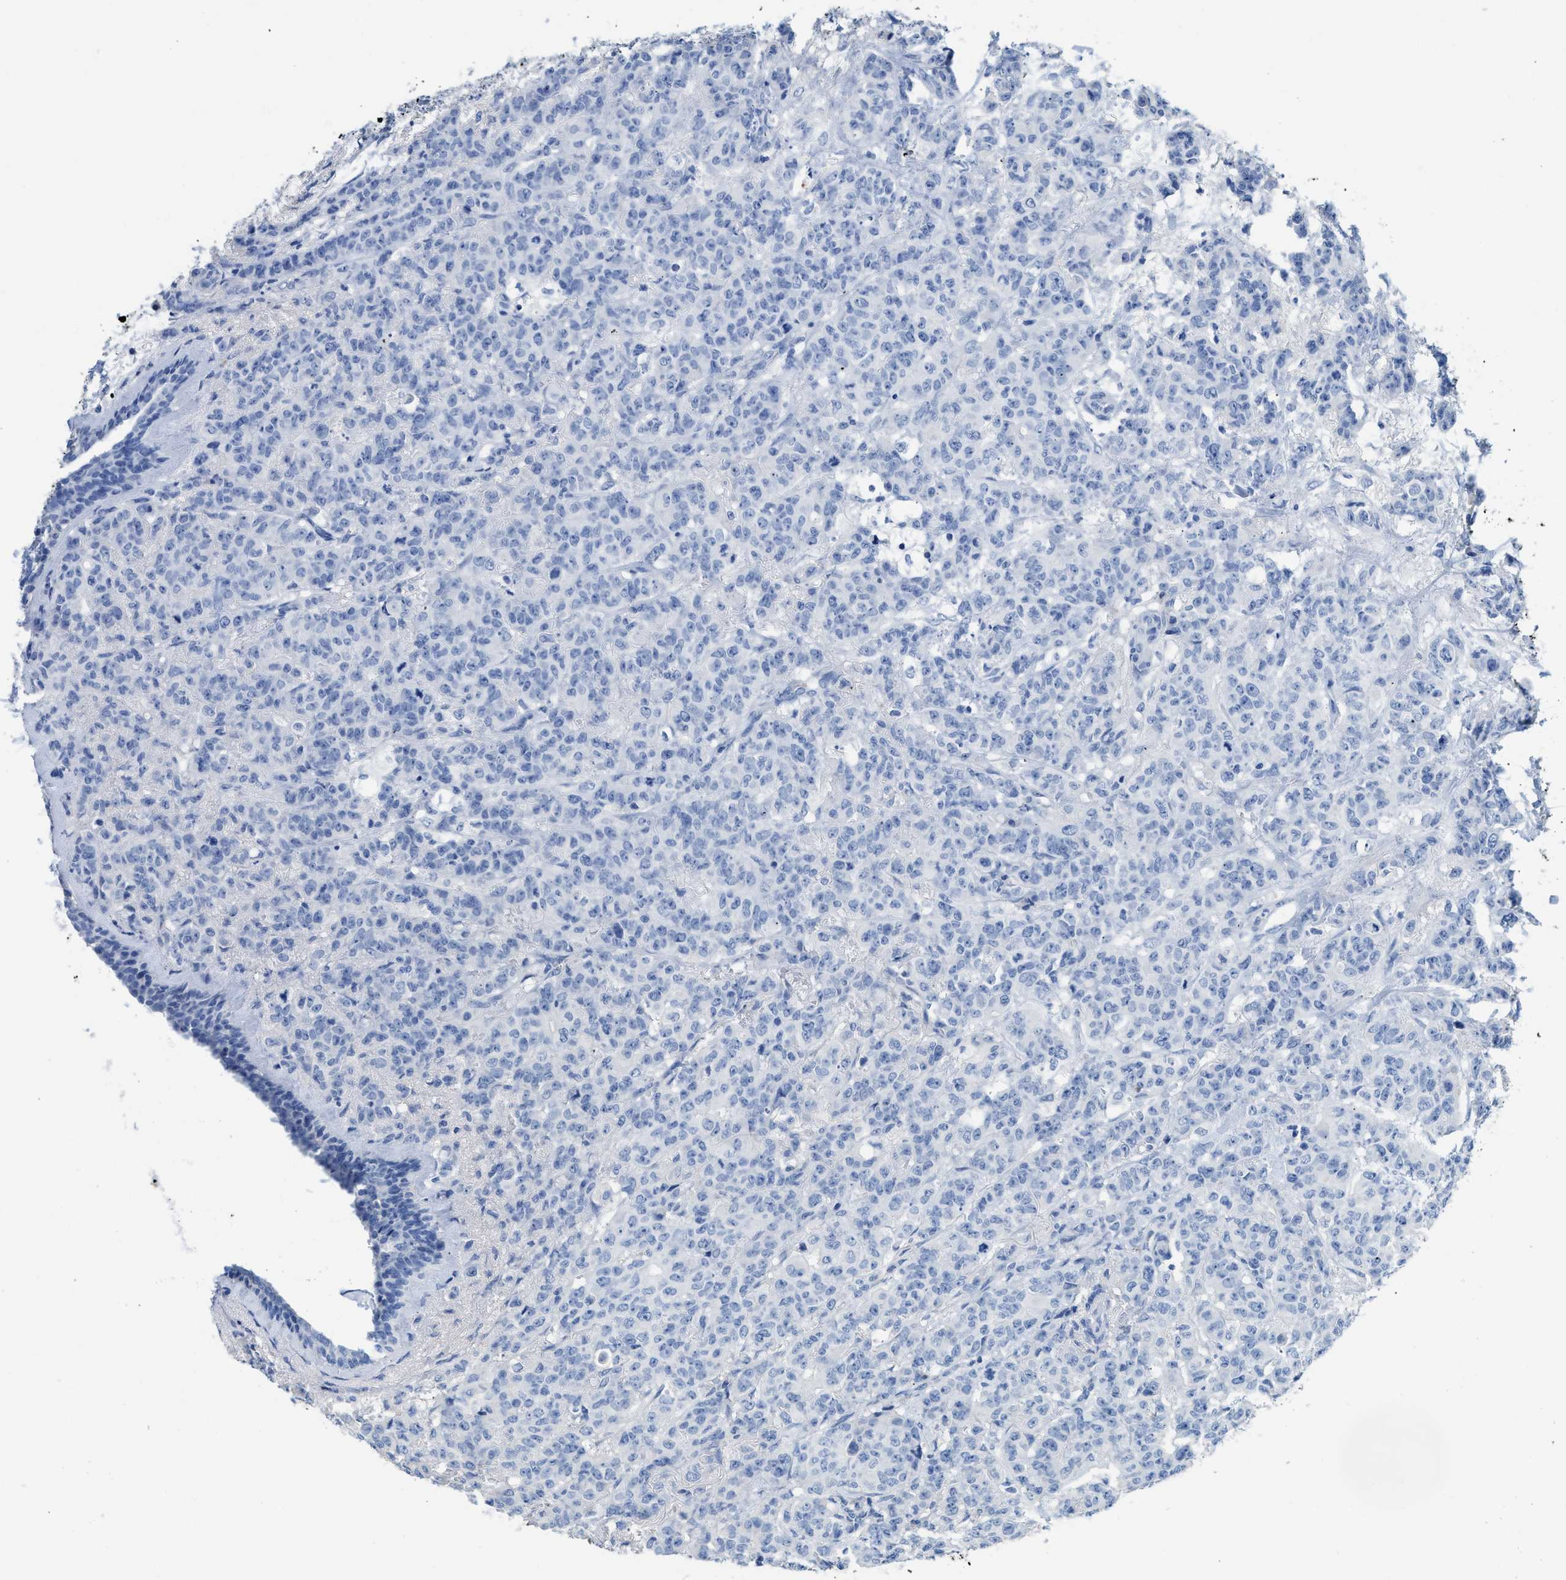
{"staining": {"intensity": "negative", "quantity": "none", "location": "none"}, "tissue": "breast cancer", "cell_type": "Tumor cells", "image_type": "cancer", "snomed": [{"axis": "morphology", "description": "Normal tissue, NOS"}, {"axis": "morphology", "description": "Duct carcinoma"}, {"axis": "topography", "description": "Breast"}], "caption": "This is an immunohistochemistry histopathology image of breast cancer (intraductal carcinoma). There is no expression in tumor cells.", "gene": "C1S", "patient": {"sex": "female", "age": 40}}